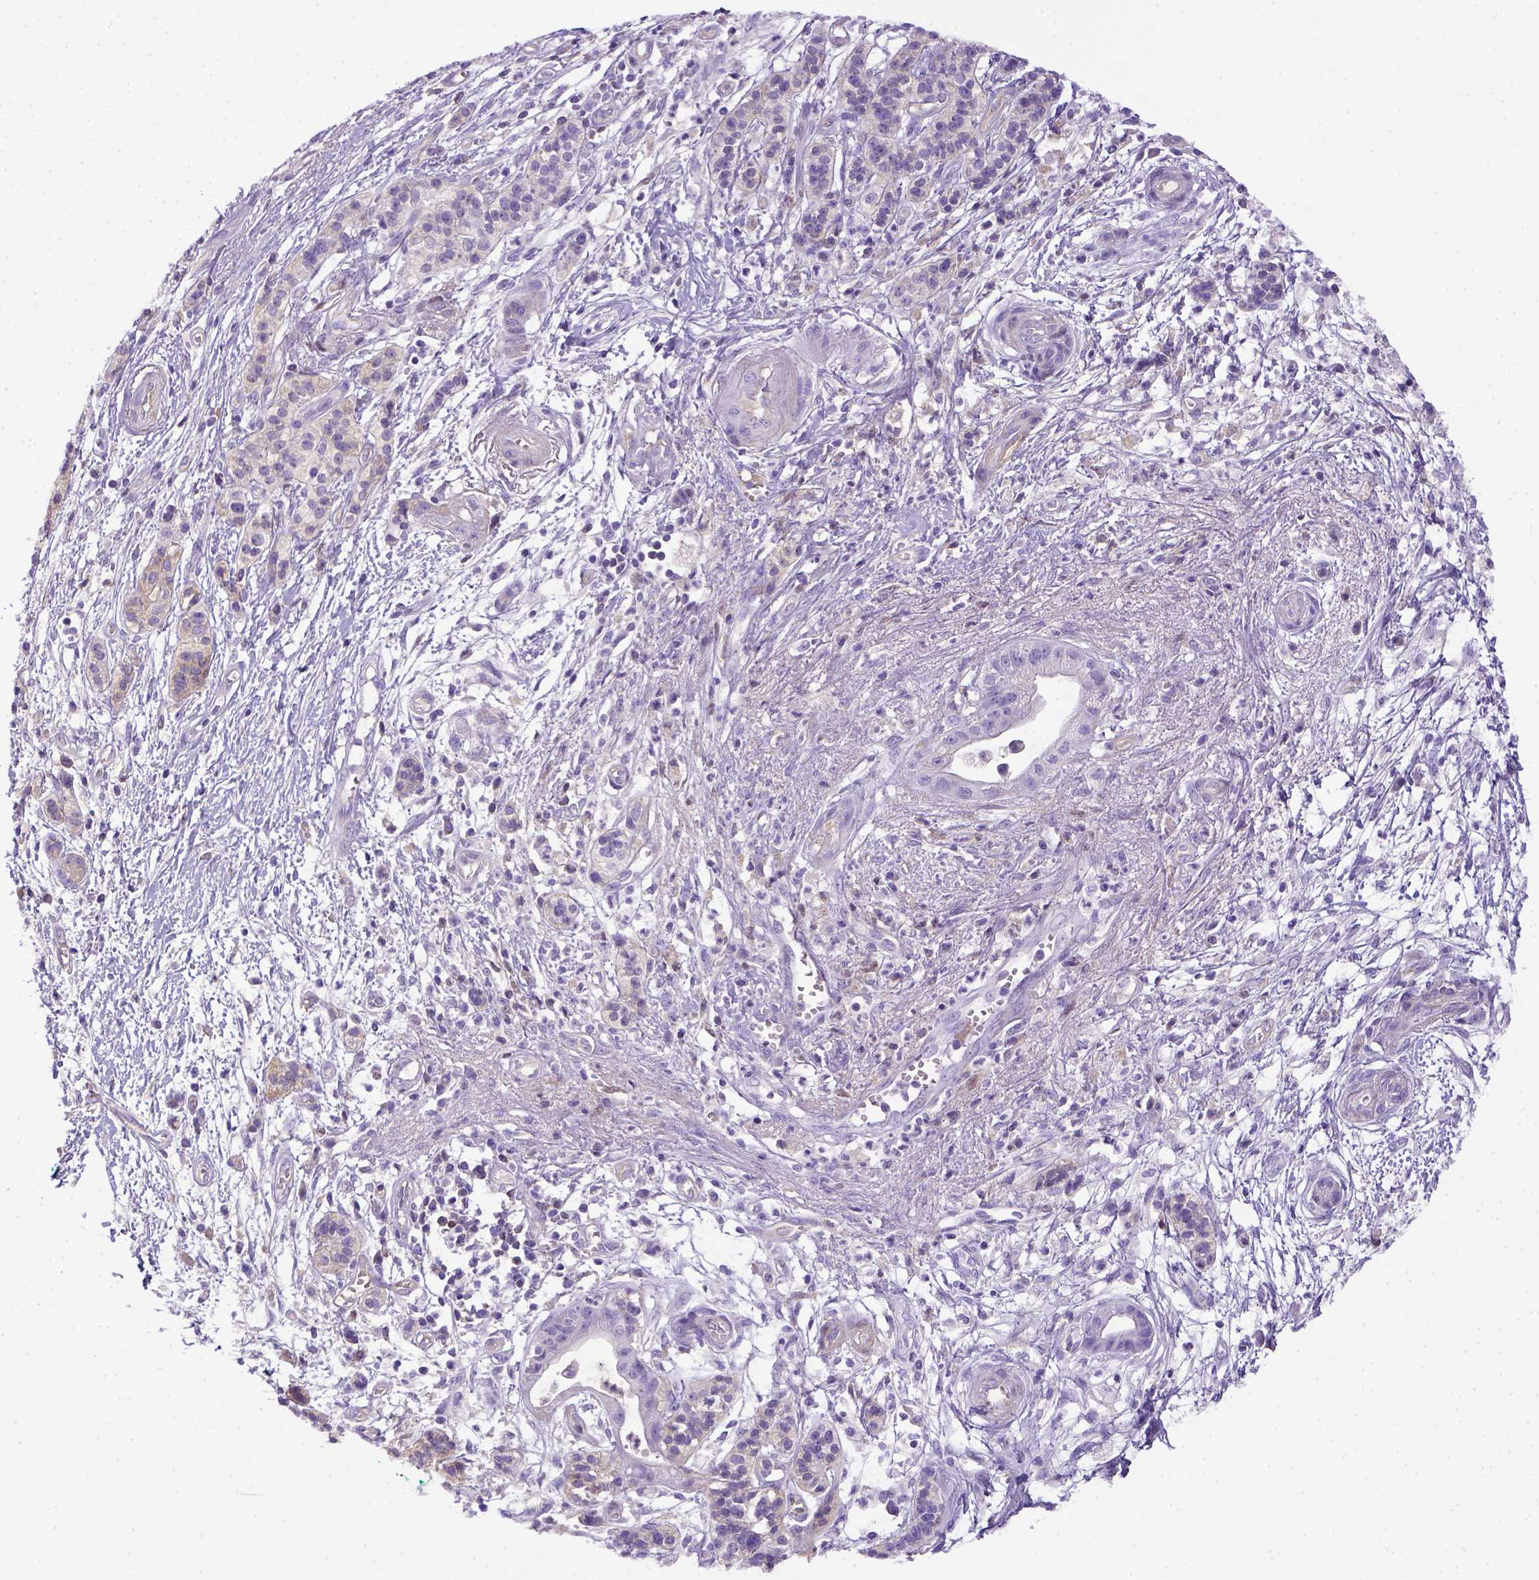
{"staining": {"intensity": "negative", "quantity": "none", "location": "none"}, "tissue": "pancreatic cancer", "cell_type": "Tumor cells", "image_type": "cancer", "snomed": [{"axis": "morphology", "description": "Normal tissue, NOS"}, {"axis": "morphology", "description": "Adenocarcinoma, NOS"}, {"axis": "topography", "description": "Lymph node"}, {"axis": "topography", "description": "Pancreas"}], "caption": "There is no significant expression in tumor cells of pancreatic cancer.", "gene": "ITIH4", "patient": {"sex": "female", "age": 58}}